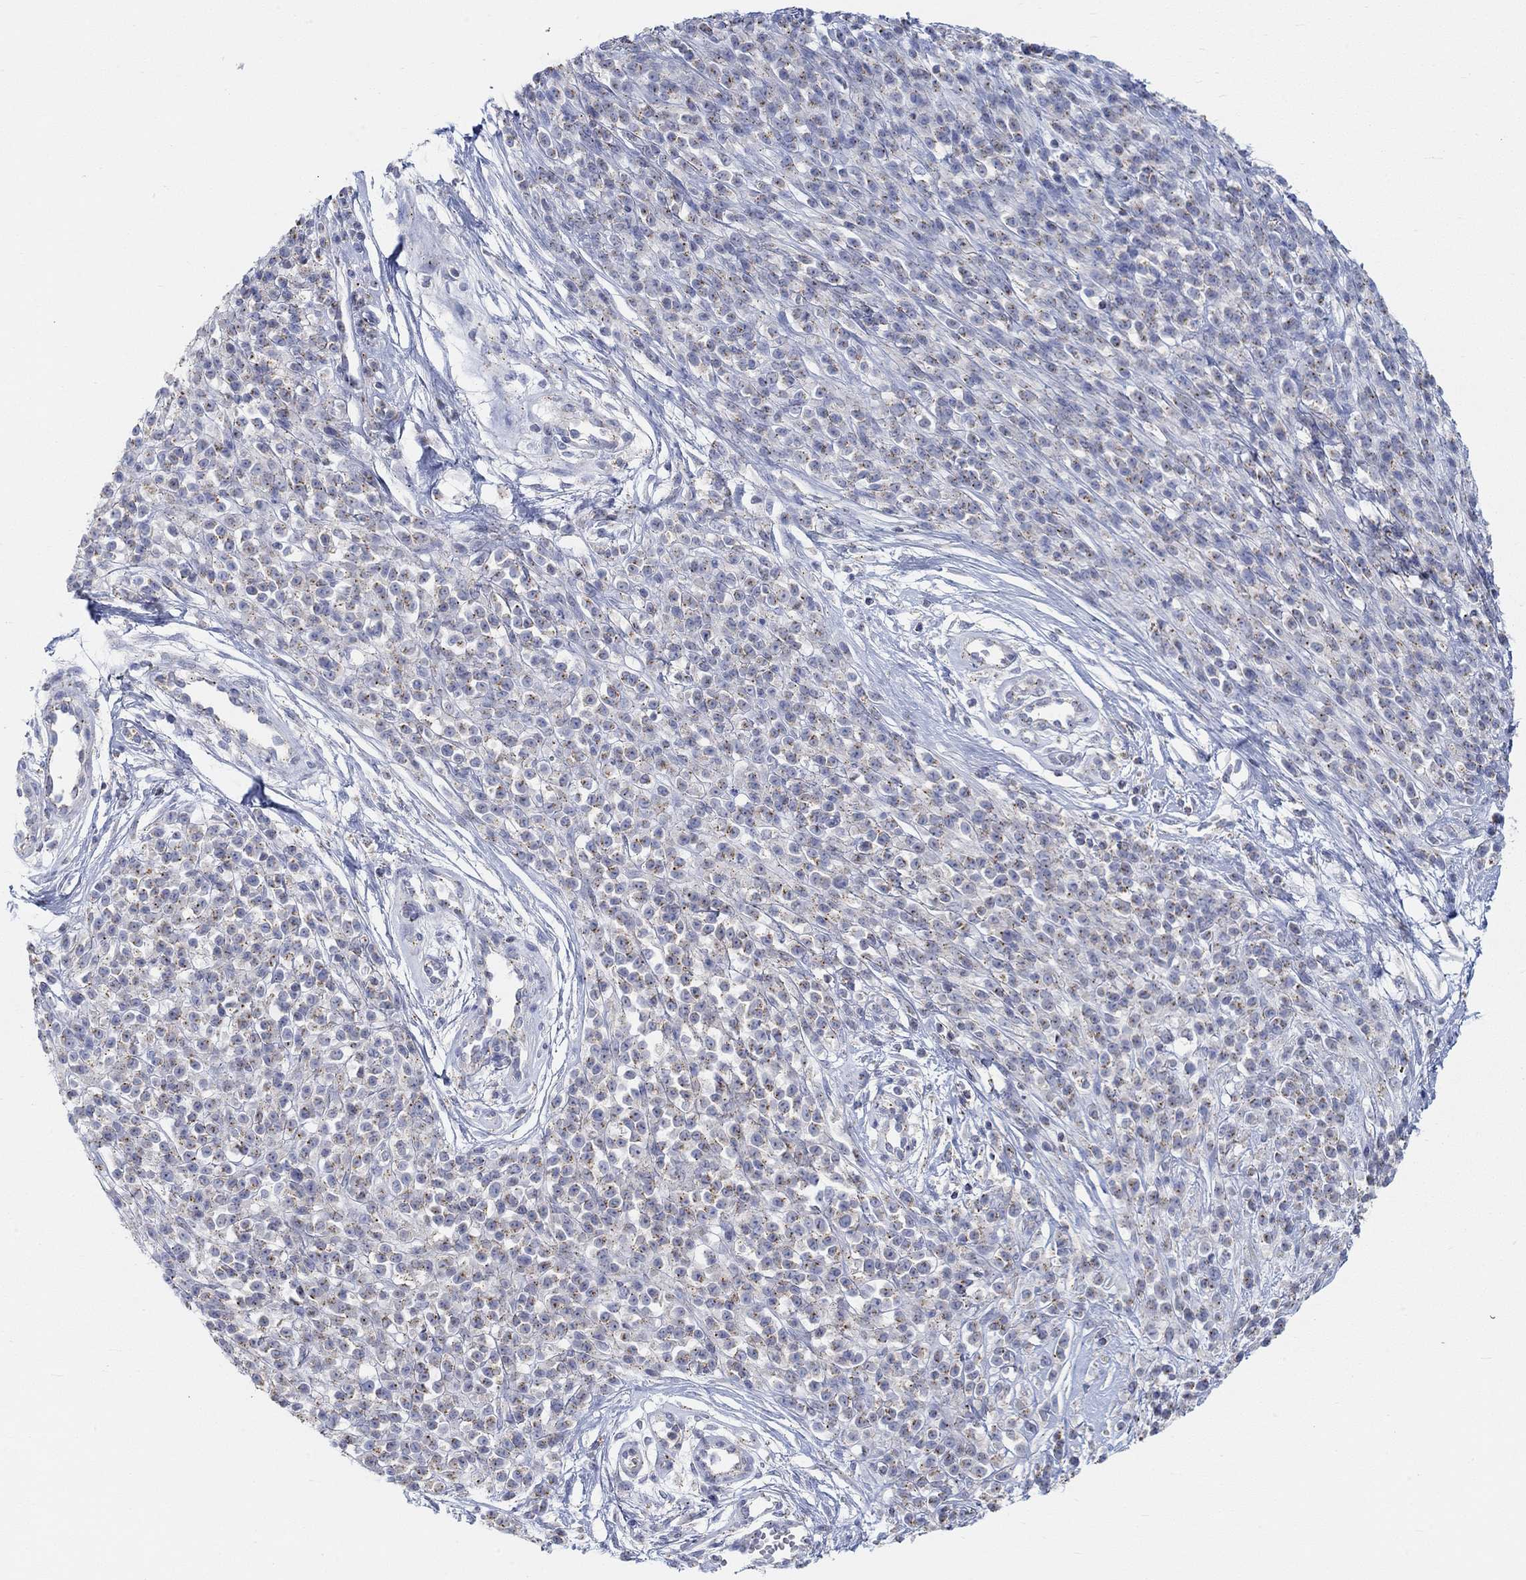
{"staining": {"intensity": "moderate", "quantity": ">75%", "location": "cytoplasmic/membranous"}, "tissue": "melanoma", "cell_type": "Tumor cells", "image_type": "cancer", "snomed": [{"axis": "morphology", "description": "Malignant melanoma, NOS"}, {"axis": "topography", "description": "Skin"}, {"axis": "topography", "description": "Skin of trunk"}], "caption": "A micrograph showing moderate cytoplasmic/membranous expression in approximately >75% of tumor cells in malignant melanoma, as visualized by brown immunohistochemical staining.", "gene": "NAV3", "patient": {"sex": "male", "age": 74}}